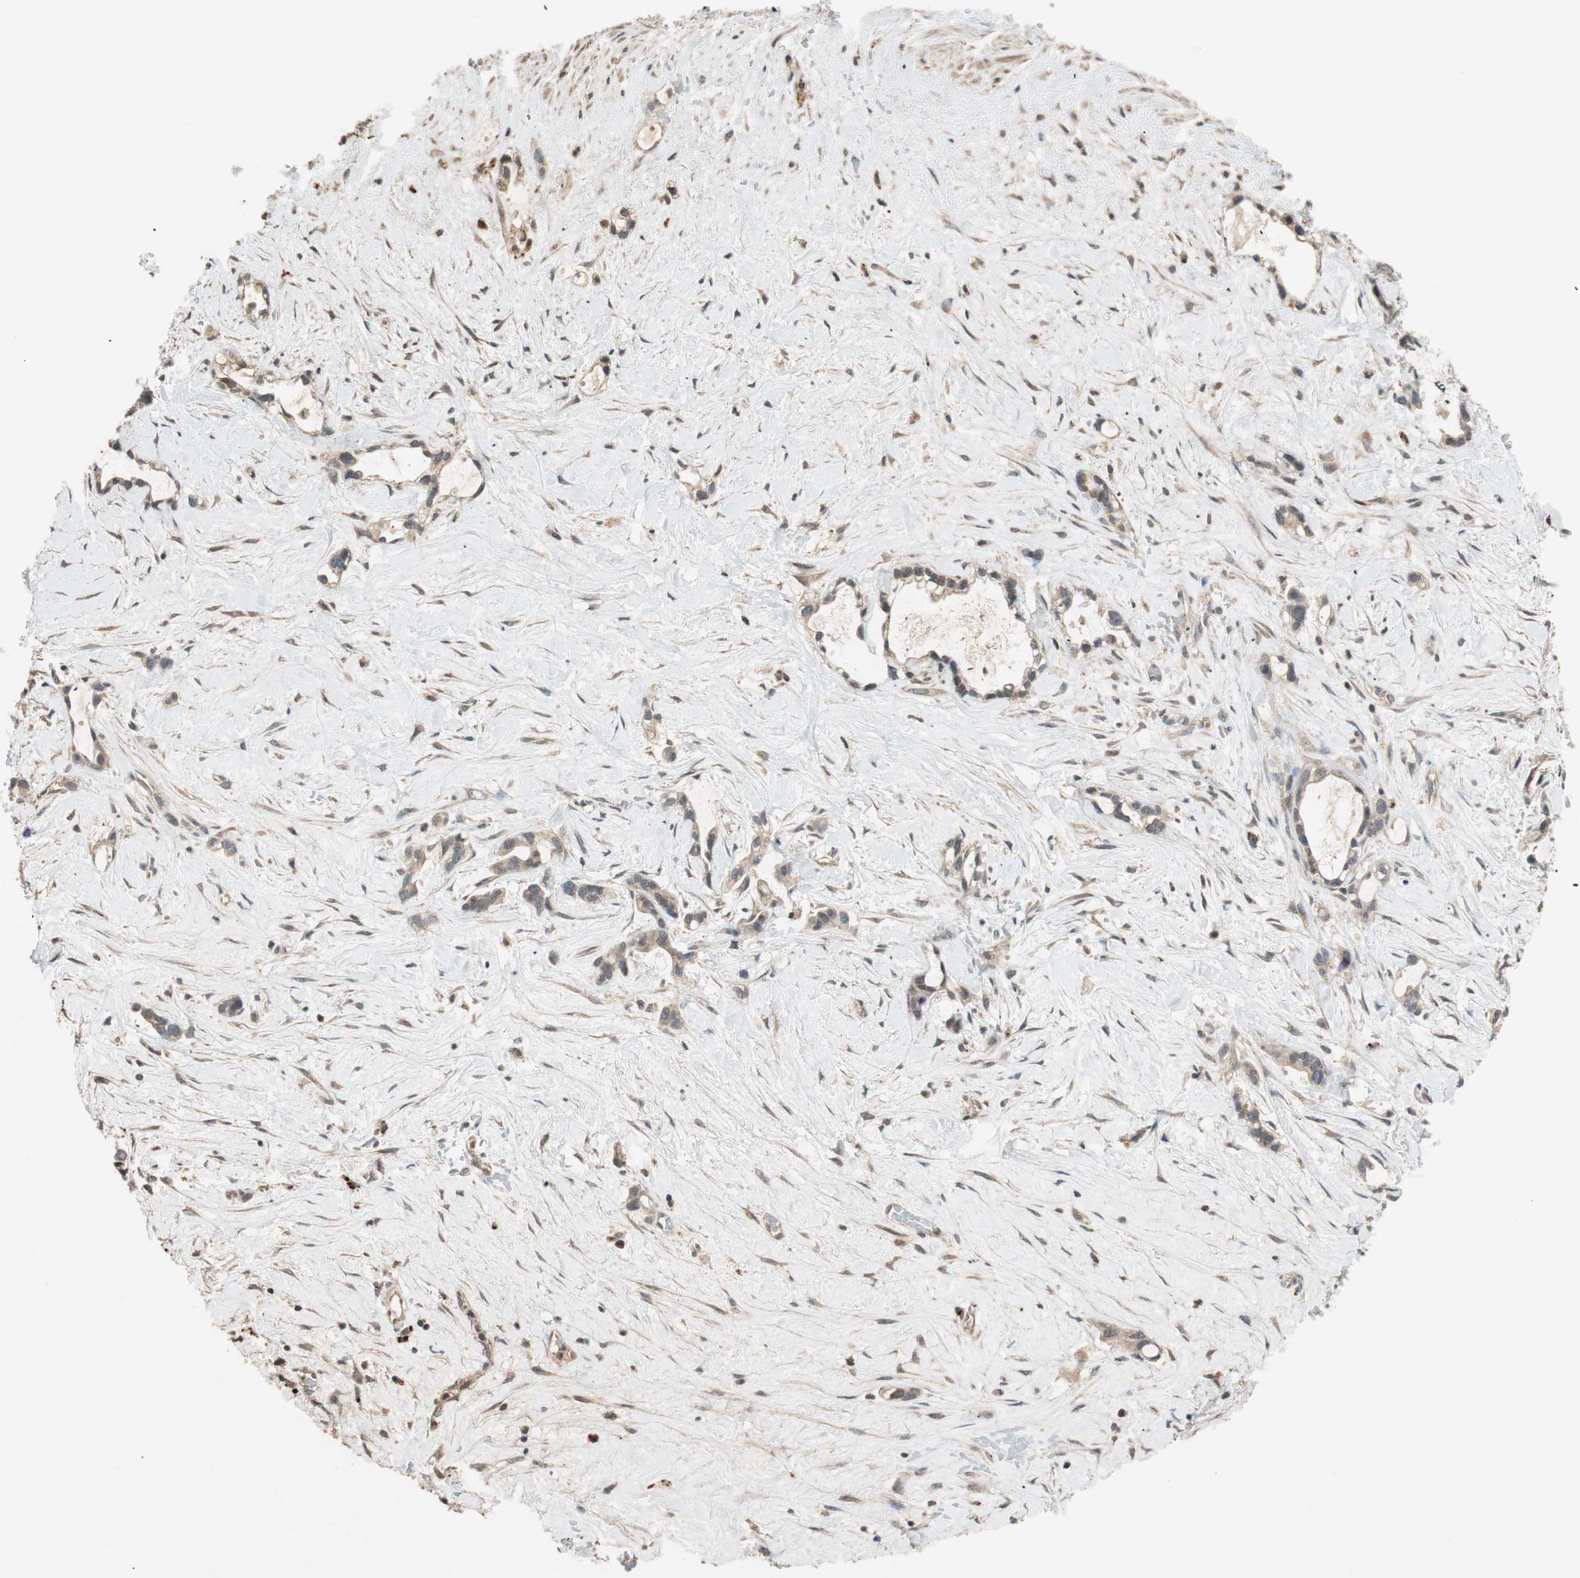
{"staining": {"intensity": "weak", "quantity": ">75%", "location": "cytoplasmic/membranous"}, "tissue": "liver cancer", "cell_type": "Tumor cells", "image_type": "cancer", "snomed": [{"axis": "morphology", "description": "Cholangiocarcinoma"}, {"axis": "topography", "description": "Liver"}], "caption": "Immunohistochemical staining of human cholangiocarcinoma (liver) demonstrates low levels of weak cytoplasmic/membranous staining in approximately >75% of tumor cells. (brown staining indicates protein expression, while blue staining denotes nuclei).", "gene": "GLB1", "patient": {"sex": "female", "age": 65}}